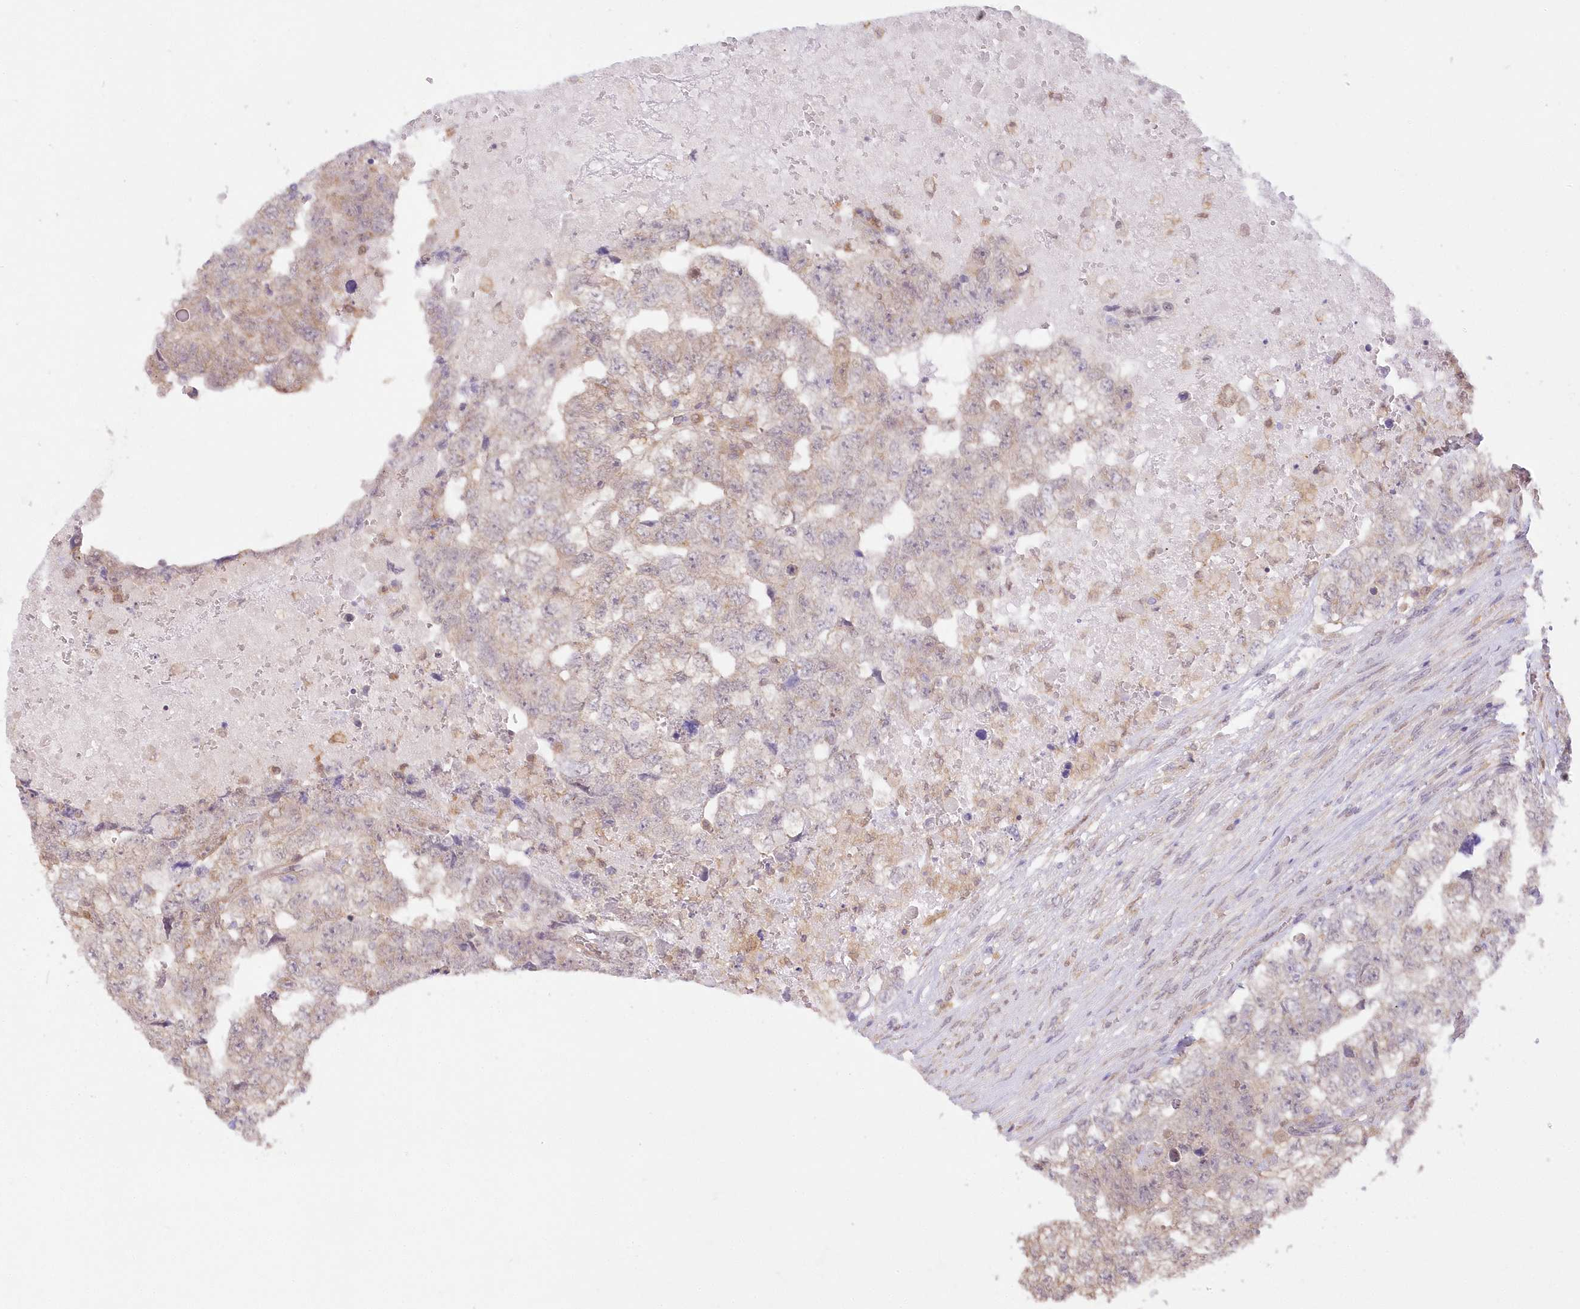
{"staining": {"intensity": "weak", "quantity": "25%-75%", "location": "cytoplasmic/membranous"}, "tissue": "testis cancer", "cell_type": "Tumor cells", "image_type": "cancer", "snomed": [{"axis": "morphology", "description": "Carcinoma, Embryonal, NOS"}, {"axis": "topography", "description": "Testis"}], "caption": "Tumor cells show low levels of weak cytoplasmic/membranous expression in approximately 25%-75% of cells in testis cancer.", "gene": "RNPEP", "patient": {"sex": "male", "age": 36}}